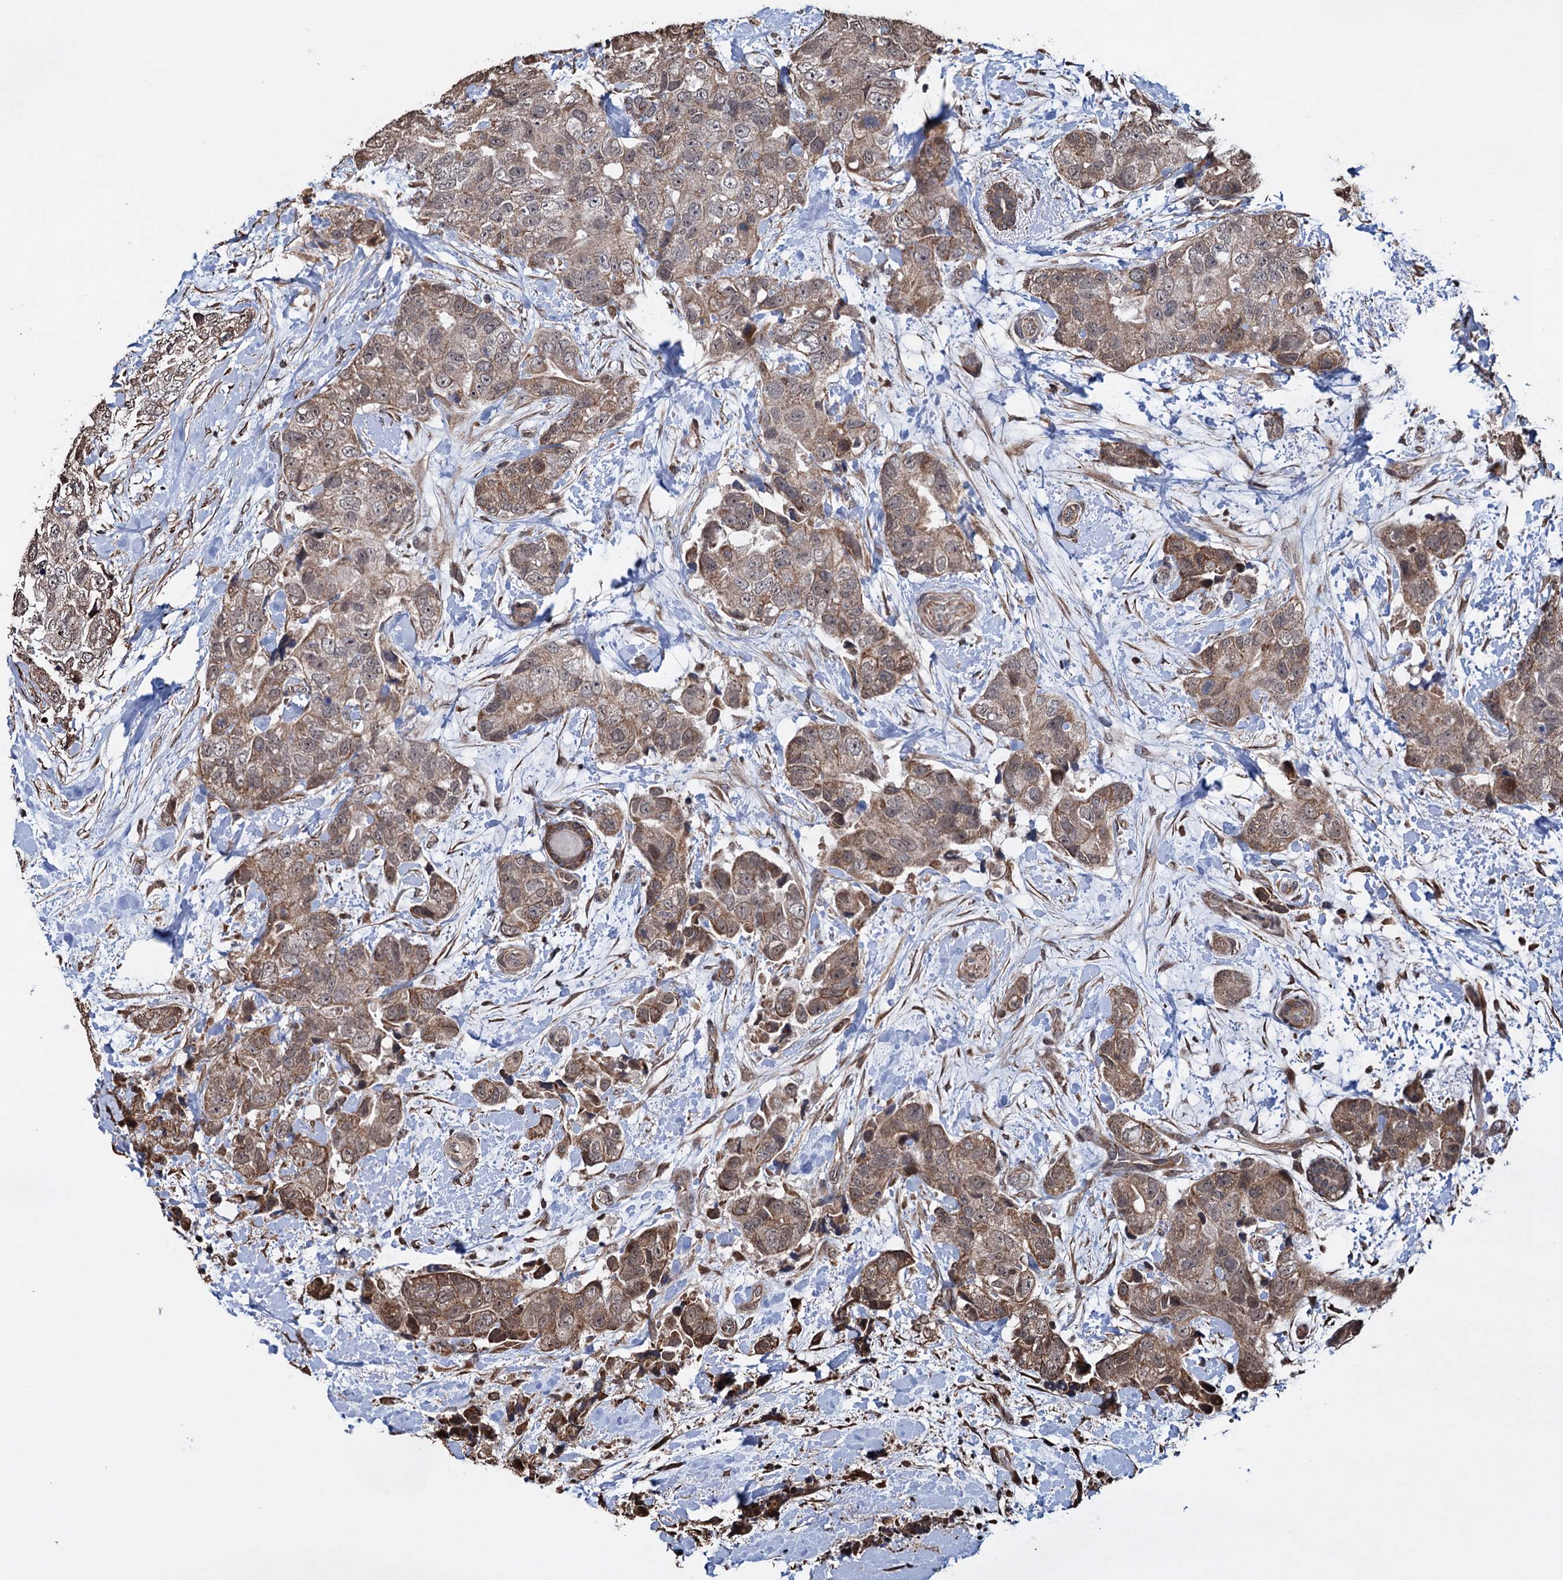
{"staining": {"intensity": "moderate", "quantity": ">75%", "location": "cytoplasmic/membranous,nuclear"}, "tissue": "breast cancer", "cell_type": "Tumor cells", "image_type": "cancer", "snomed": [{"axis": "morphology", "description": "Duct carcinoma"}, {"axis": "topography", "description": "Breast"}], "caption": "Breast cancer (intraductal carcinoma) stained with immunohistochemistry (IHC) displays moderate cytoplasmic/membranous and nuclear expression in about >75% of tumor cells.", "gene": "EYA4", "patient": {"sex": "female", "age": 62}}